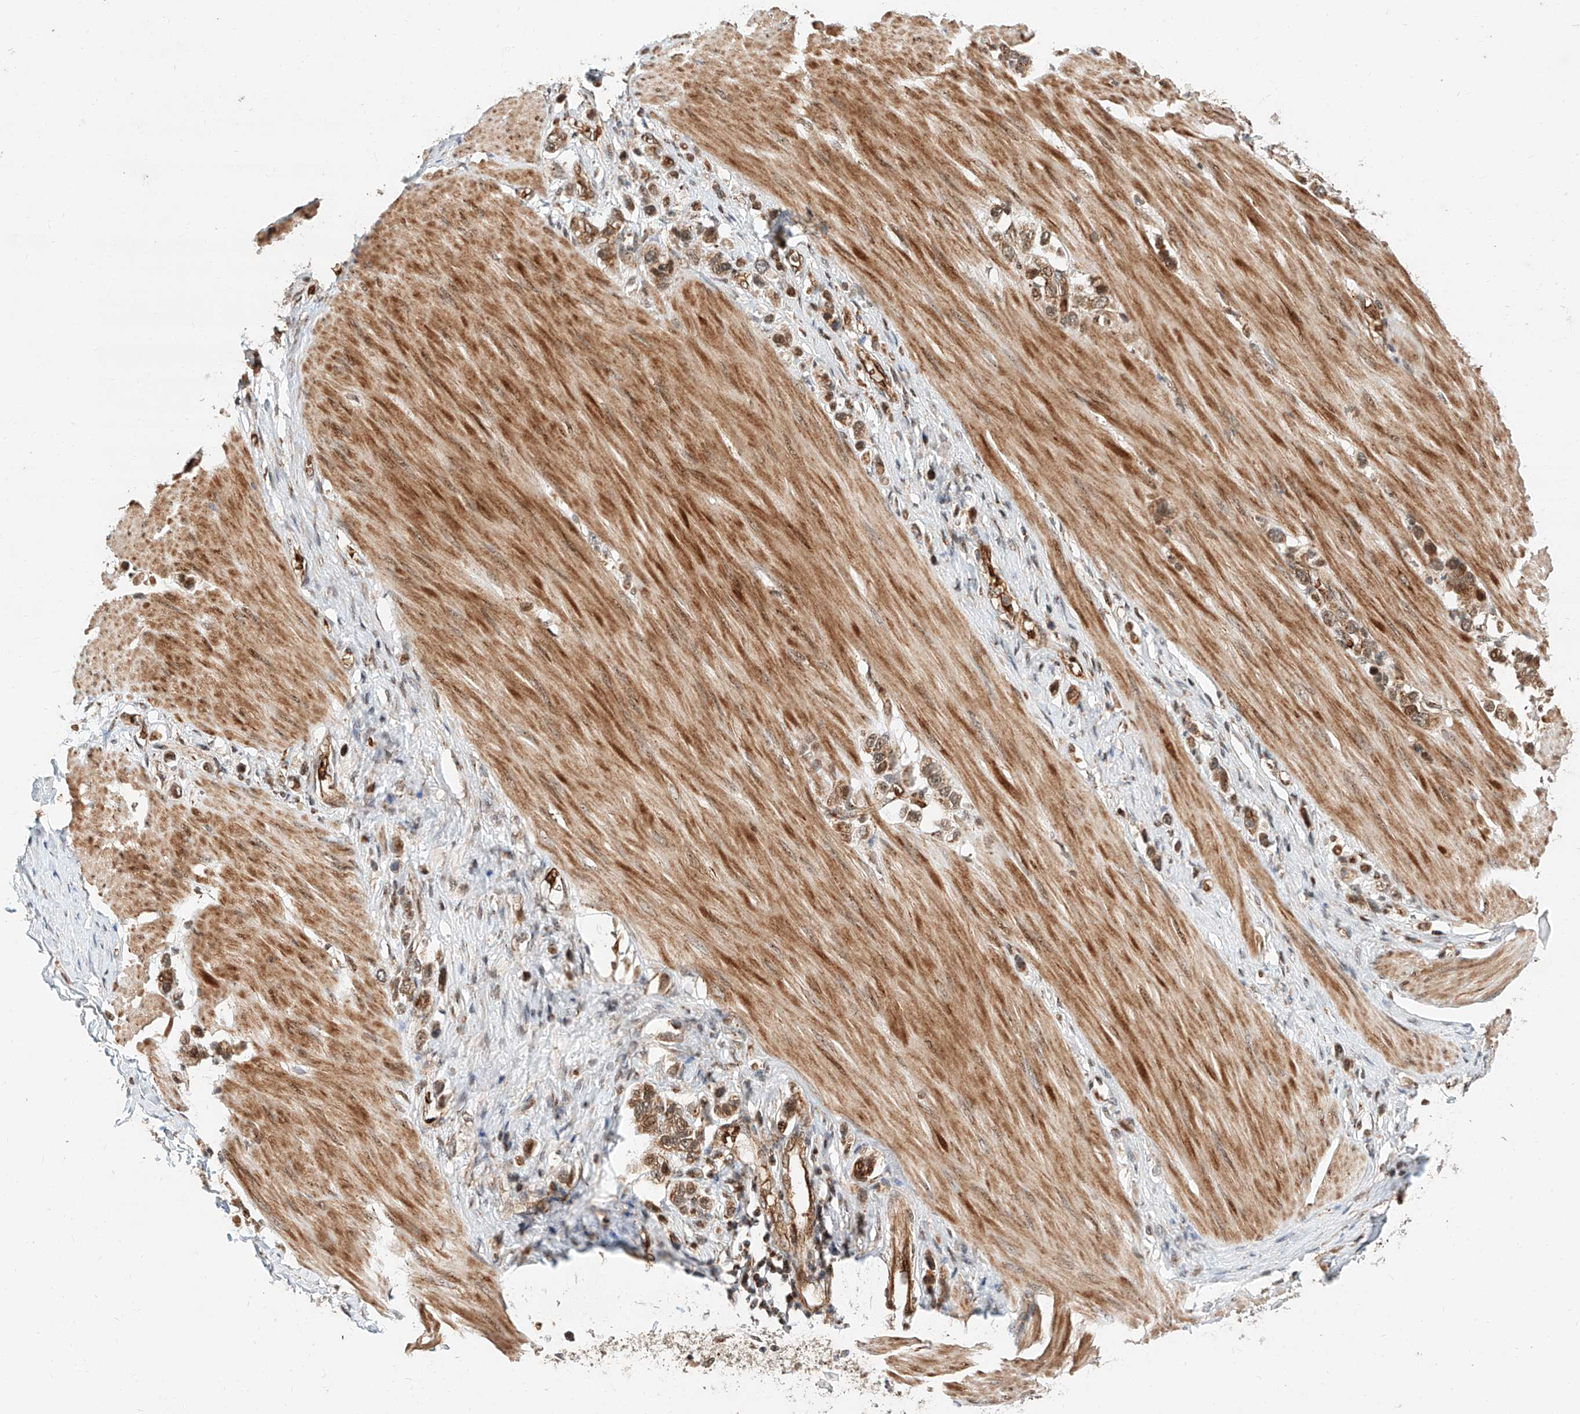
{"staining": {"intensity": "moderate", "quantity": ">75%", "location": "cytoplasmic/membranous"}, "tissue": "stomach cancer", "cell_type": "Tumor cells", "image_type": "cancer", "snomed": [{"axis": "morphology", "description": "Adenocarcinoma, NOS"}, {"axis": "topography", "description": "Stomach"}], "caption": "Stomach adenocarcinoma tissue displays moderate cytoplasmic/membranous positivity in about >75% of tumor cells", "gene": "THTPA", "patient": {"sex": "female", "age": 65}}